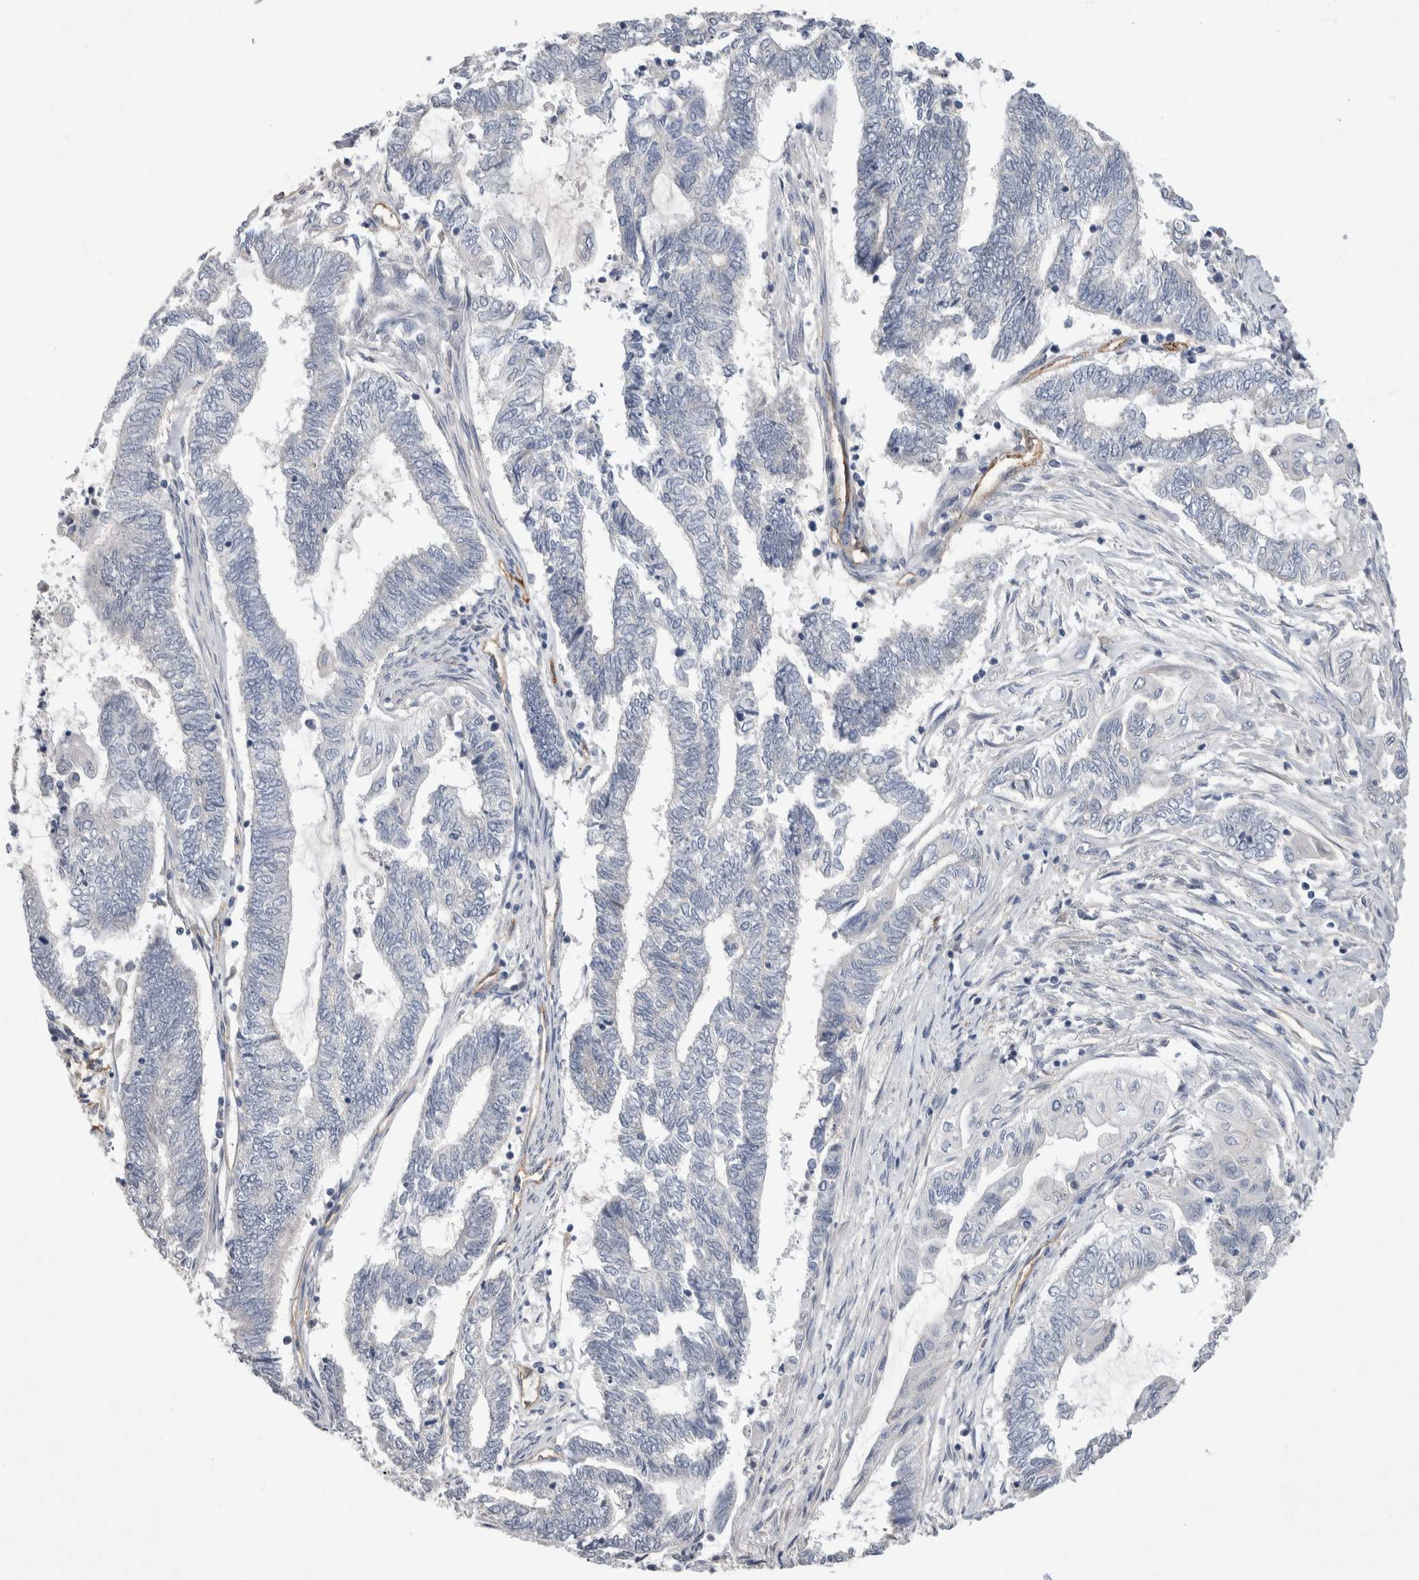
{"staining": {"intensity": "negative", "quantity": "none", "location": "none"}, "tissue": "endometrial cancer", "cell_type": "Tumor cells", "image_type": "cancer", "snomed": [{"axis": "morphology", "description": "Adenocarcinoma, NOS"}, {"axis": "topography", "description": "Uterus"}, {"axis": "topography", "description": "Endometrium"}], "caption": "A high-resolution photomicrograph shows immunohistochemistry (IHC) staining of endometrial cancer, which demonstrates no significant staining in tumor cells.", "gene": "CEP131", "patient": {"sex": "female", "age": 70}}